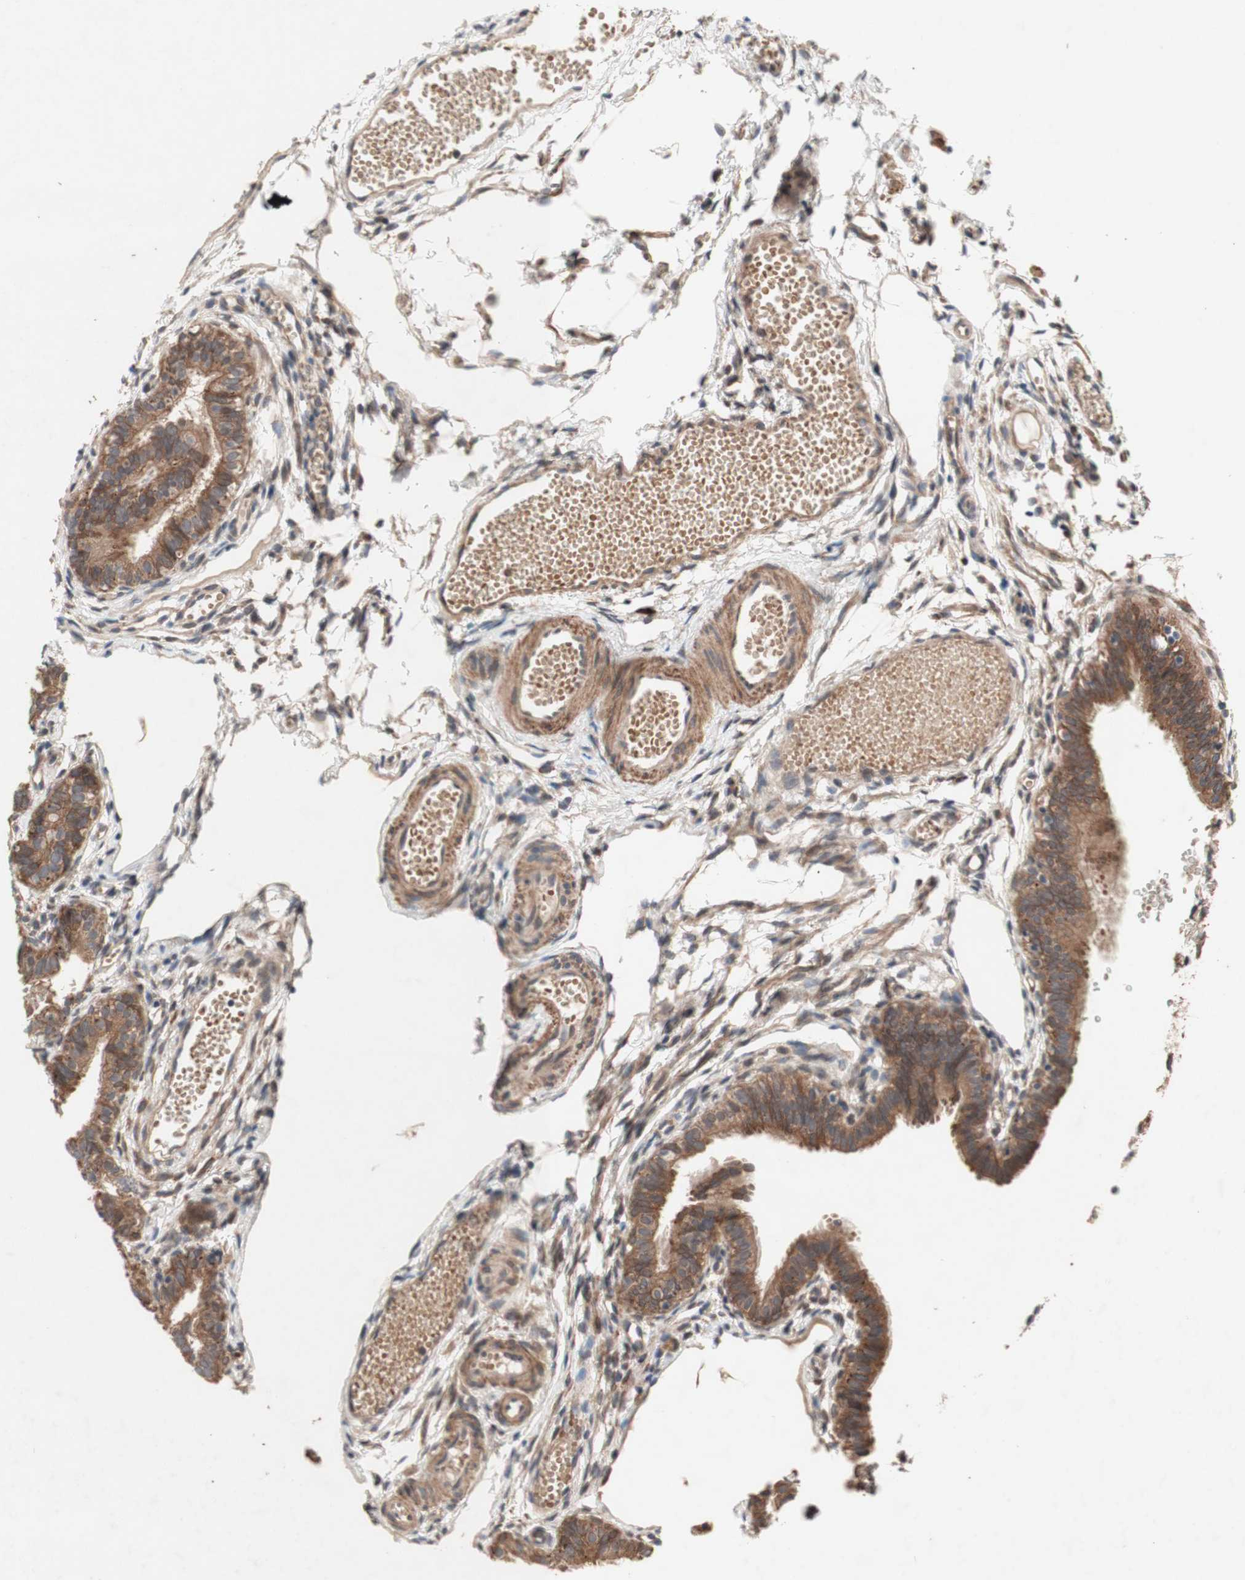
{"staining": {"intensity": "moderate", "quantity": ">75%", "location": "cytoplasmic/membranous"}, "tissue": "fallopian tube", "cell_type": "Glandular cells", "image_type": "normal", "snomed": [{"axis": "morphology", "description": "Normal tissue, NOS"}, {"axis": "topography", "description": "Fallopian tube"}, {"axis": "topography", "description": "Placenta"}], "caption": "Benign fallopian tube shows moderate cytoplasmic/membranous positivity in about >75% of glandular cells The protein of interest is stained brown, and the nuclei are stained in blue (DAB IHC with brightfield microscopy, high magnification)..", "gene": "DDOST", "patient": {"sex": "female", "age": 34}}